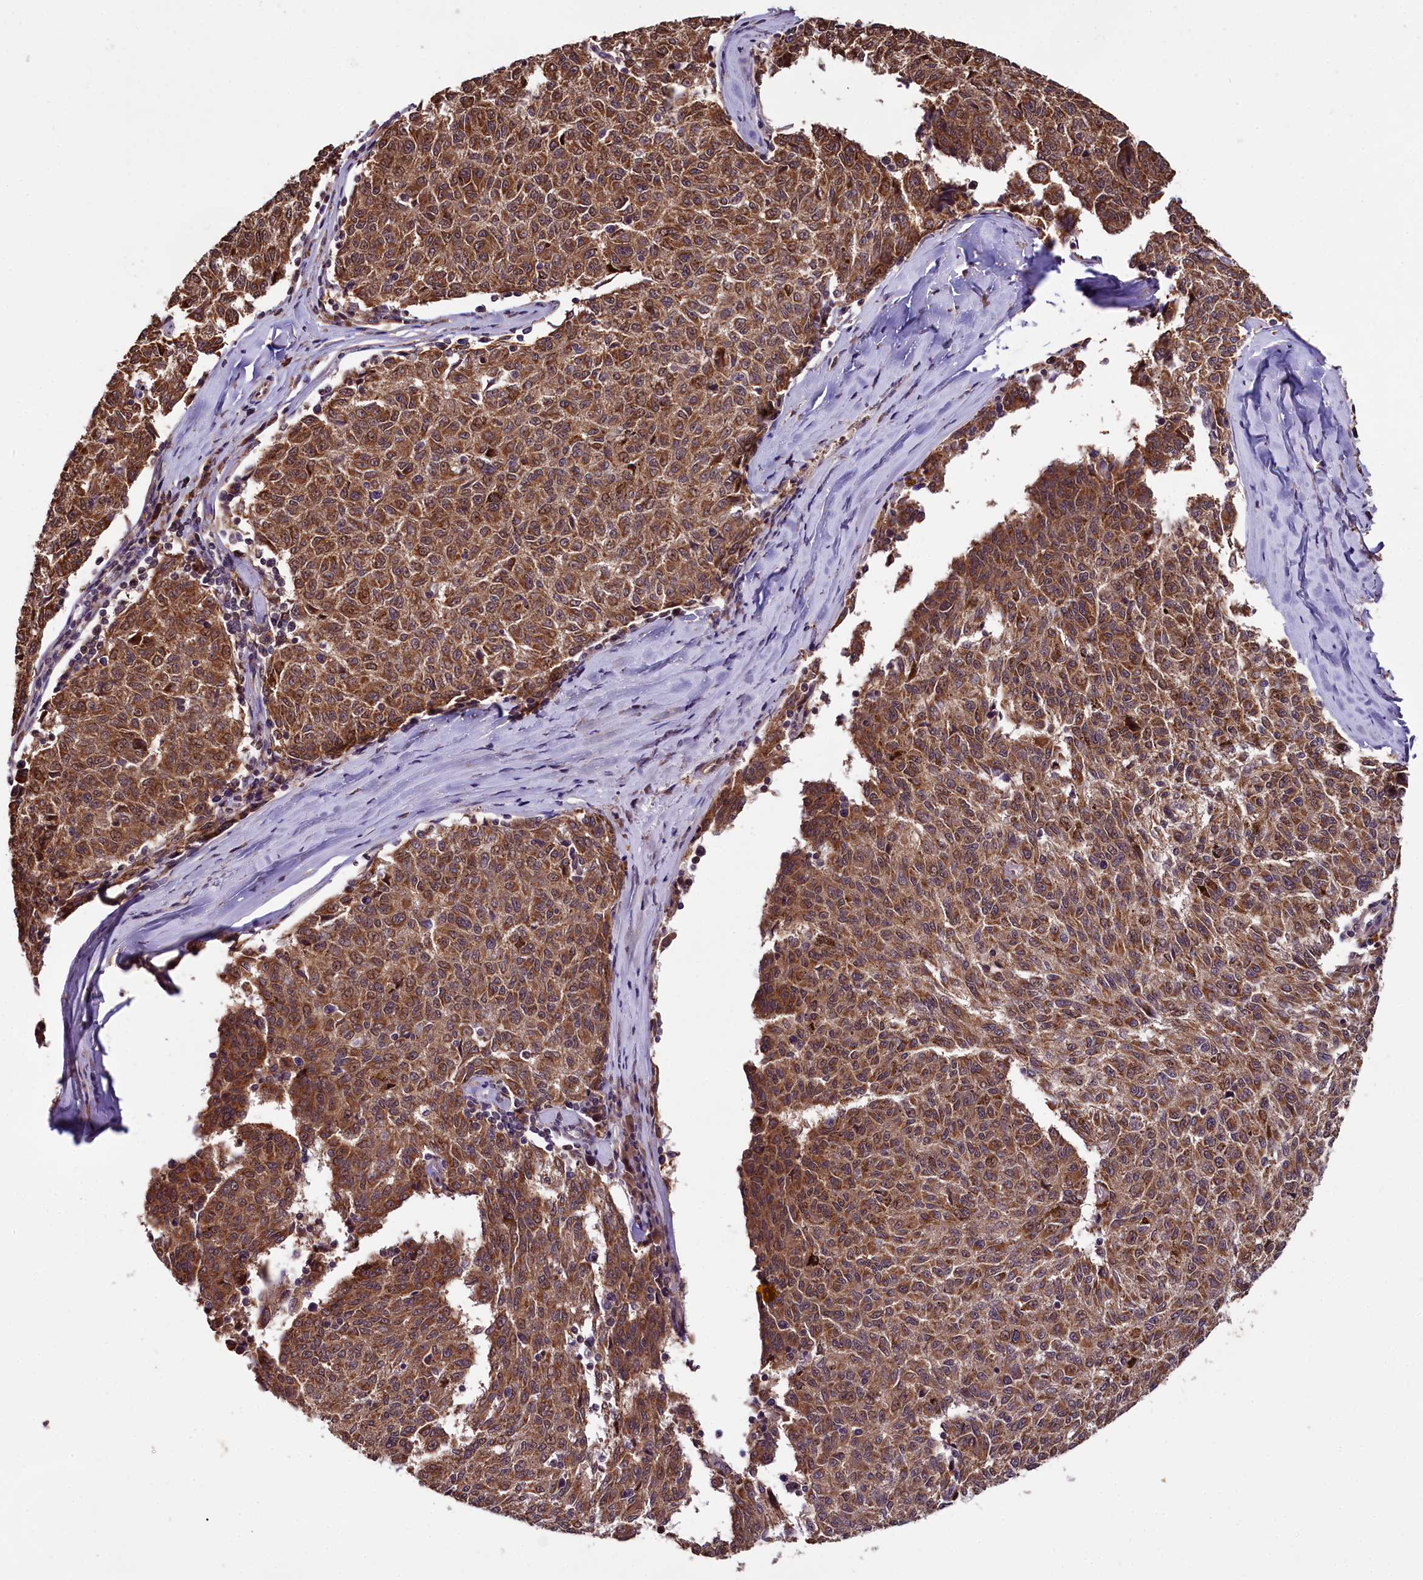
{"staining": {"intensity": "strong", "quantity": ">75%", "location": "cytoplasmic/membranous"}, "tissue": "melanoma", "cell_type": "Tumor cells", "image_type": "cancer", "snomed": [{"axis": "morphology", "description": "Malignant melanoma, NOS"}, {"axis": "topography", "description": "Skin"}], "caption": "Tumor cells exhibit high levels of strong cytoplasmic/membranous positivity in approximately >75% of cells in melanoma.", "gene": "DOHH", "patient": {"sex": "female", "age": 72}}